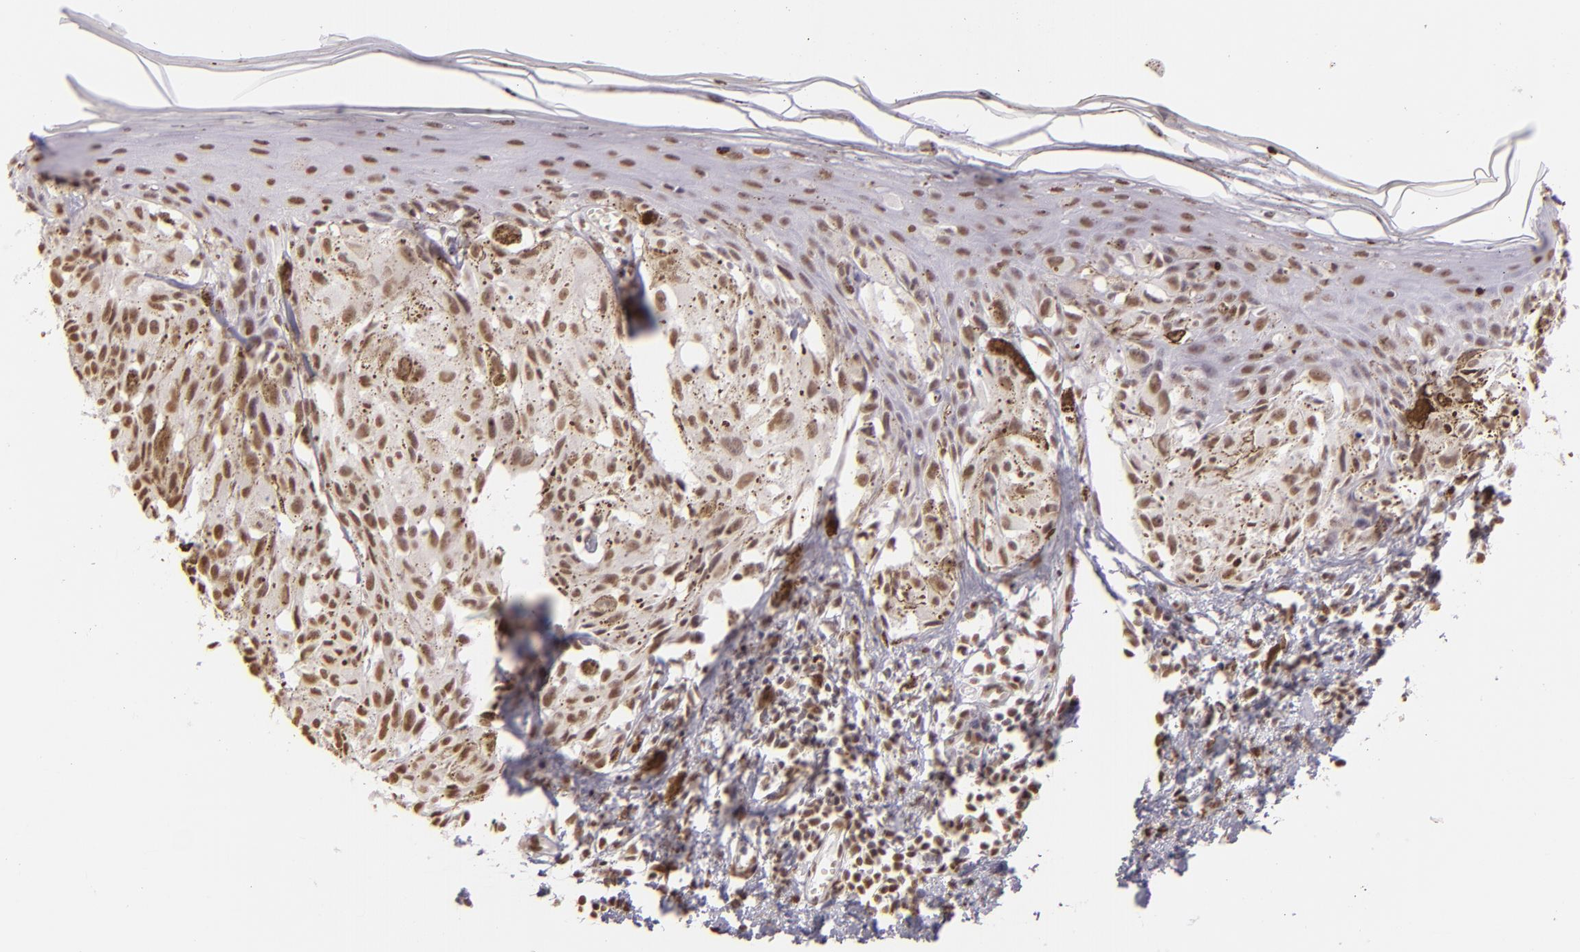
{"staining": {"intensity": "weak", "quantity": ">75%", "location": "nuclear"}, "tissue": "melanoma", "cell_type": "Tumor cells", "image_type": "cancer", "snomed": [{"axis": "morphology", "description": "Malignant melanoma, NOS"}, {"axis": "topography", "description": "Skin"}], "caption": "Malignant melanoma stained for a protein shows weak nuclear positivity in tumor cells. Nuclei are stained in blue.", "gene": "PAPOLA", "patient": {"sex": "female", "age": 72}}